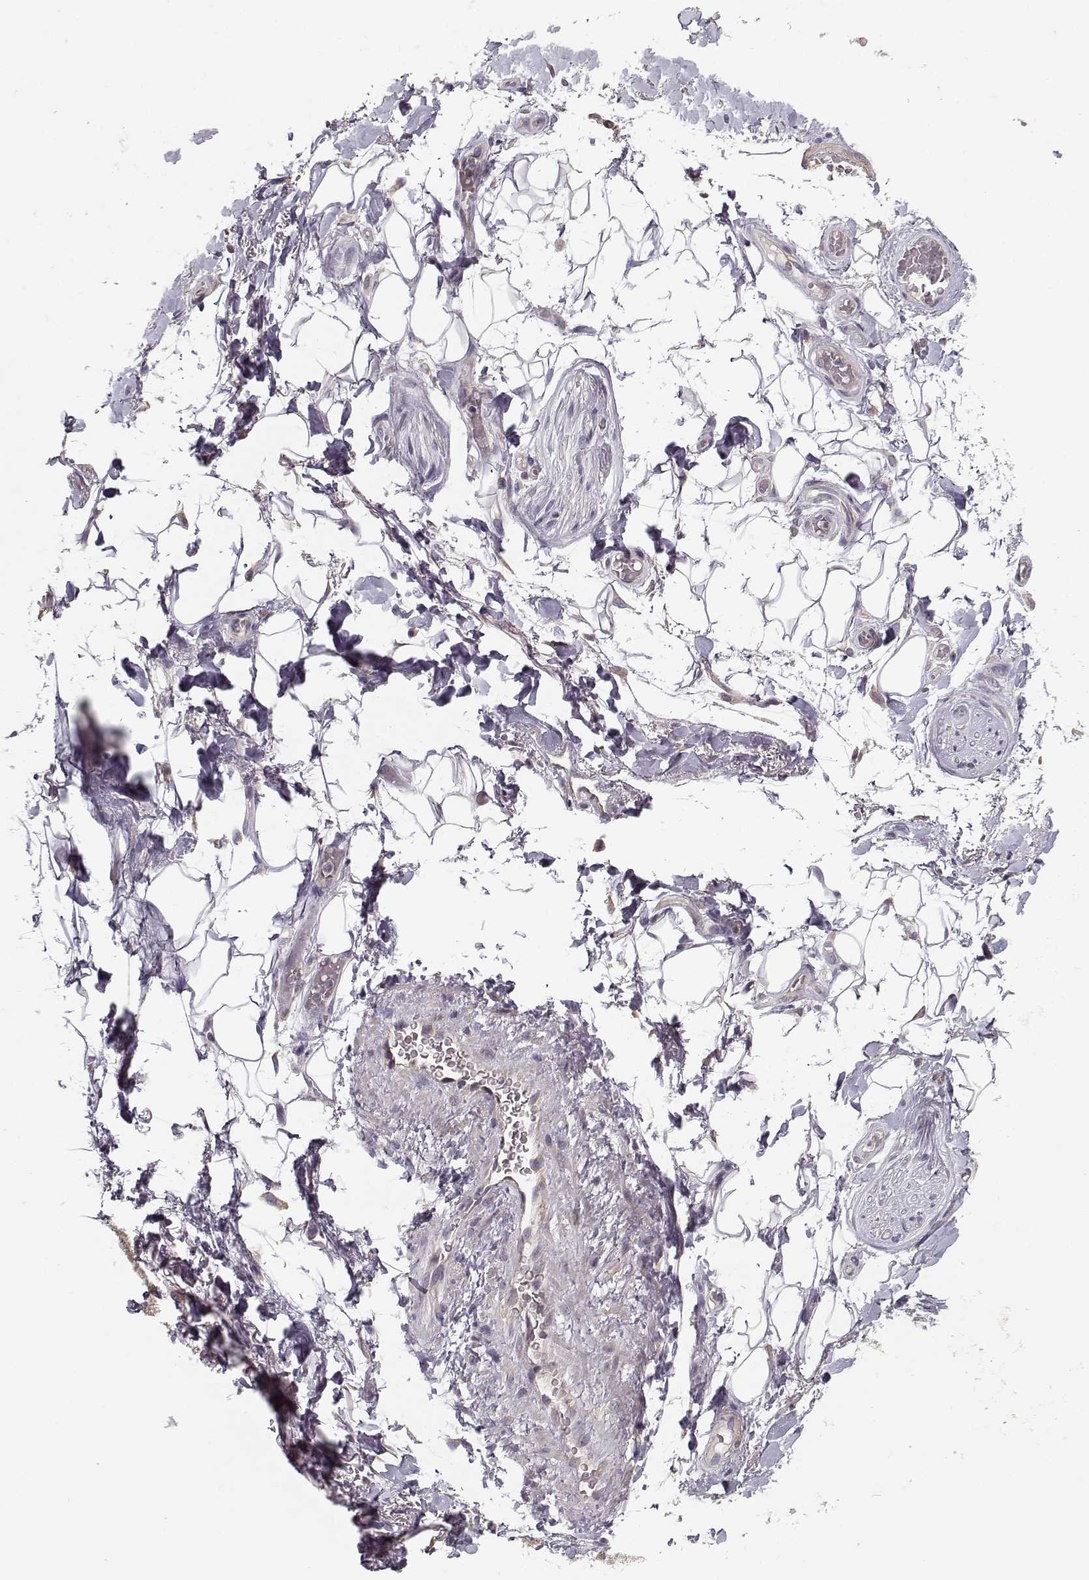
{"staining": {"intensity": "negative", "quantity": "none", "location": "none"}, "tissue": "adipose tissue", "cell_type": "Adipocytes", "image_type": "normal", "snomed": [{"axis": "morphology", "description": "Normal tissue, NOS"}, {"axis": "topography", "description": "Anal"}, {"axis": "topography", "description": "Peripheral nerve tissue"}], "caption": "Immunohistochemistry (IHC) image of benign adipose tissue: adipose tissue stained with DAB (3,3'-diaminobenzidine) shows no significant protein staining in adipocytes.", "gene": "ENTPD8", "patient": {"sex": "male", "age": 53}}